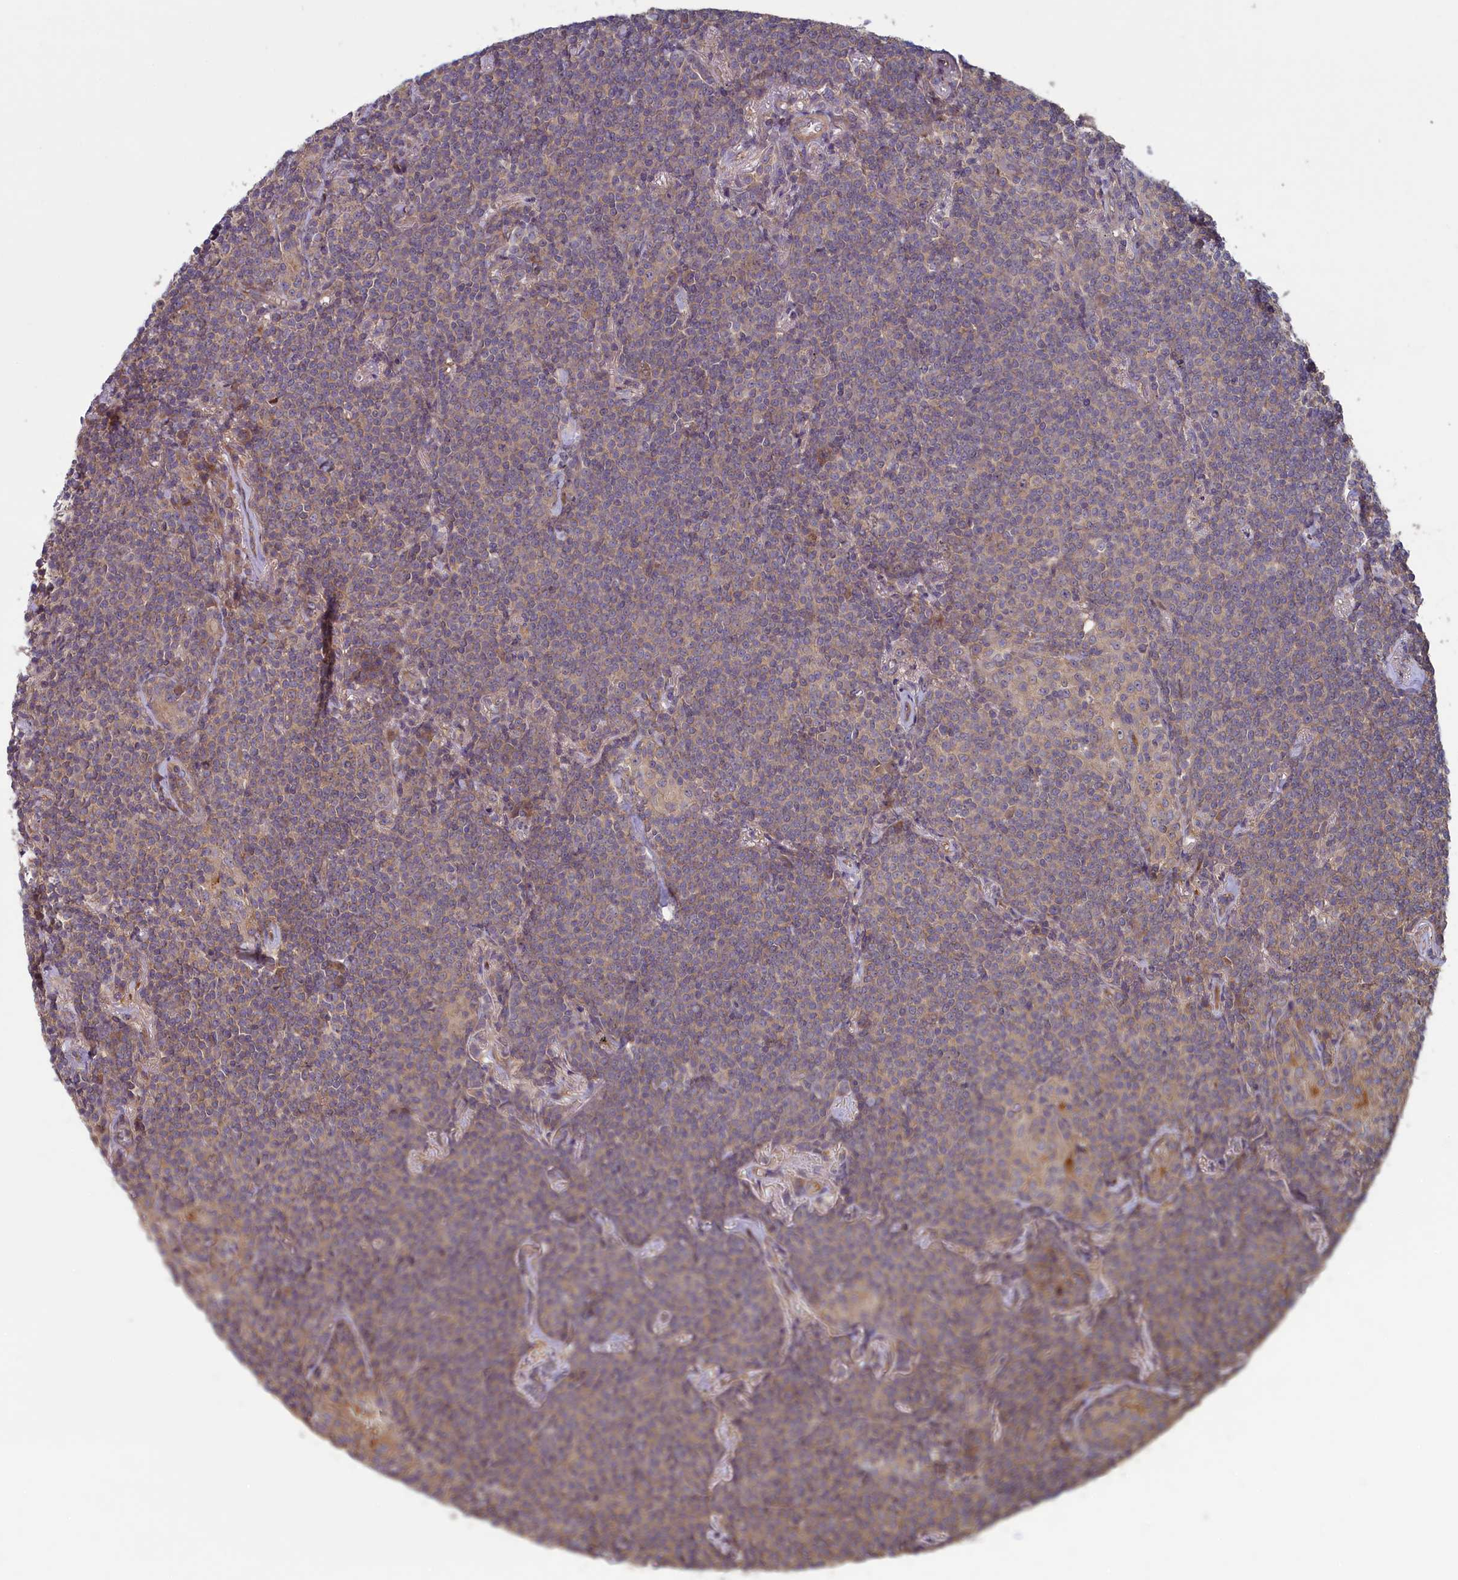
{"staining": {"intensity": "weak", "quantity": "<25%", "location": "cytoplasmic/membranous"}, "tissue": "lymphoma", "cell_type": "Tumor cells", "image_type": "cancer", "snomed": [{"axis": "morphology", "description": "Malignant lymphoma, non-Hodgkin's type, Low grade"}, {"axis": "topography", "description": "Lung"}], "caption": "The photomicrograph exhibits no significant positivity in tumor cells of lymphoma.", "gene": "CIAO2B", "patient": {"sex": "female", "age": 71}}